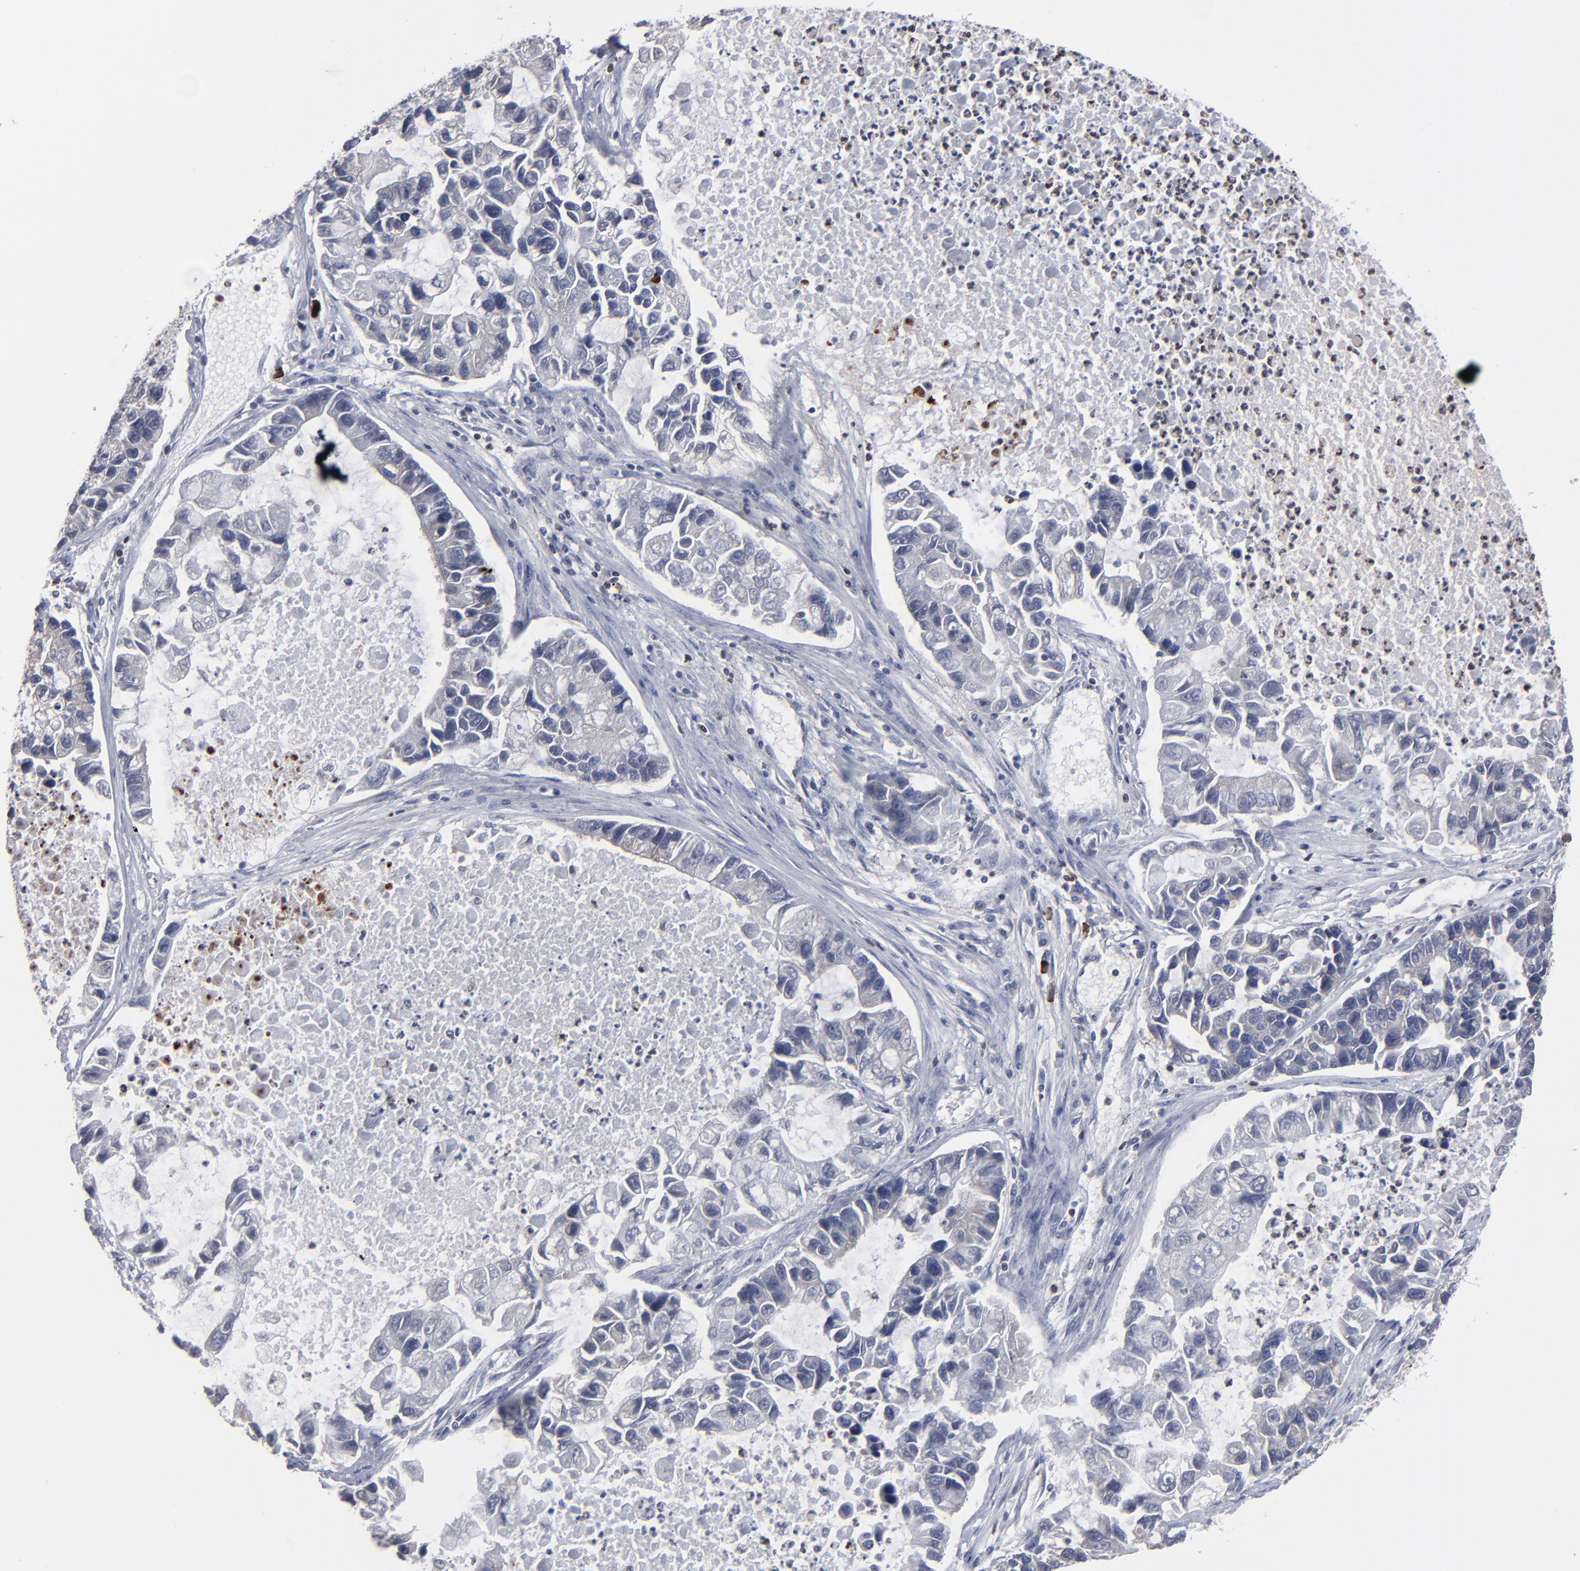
{"staining": {"intensity": "negative", "quantity": "none", "location": "none"}, "tissue": "lung cancer", "cell_type": "Tumor cells", "image_type": "cancer", "snomed": [{"axis": "morphology", "description": "Adenocarcinoma, NOS"}, {"axis": "topography", "description": "Lung"}], "caption": "Immunohistochemistry of human lung cancer (adenocarcinoma) reveals no expression in tumor cells.", "gene": "KIAA2026", "patient": {"sex": "female", "age": 51}}